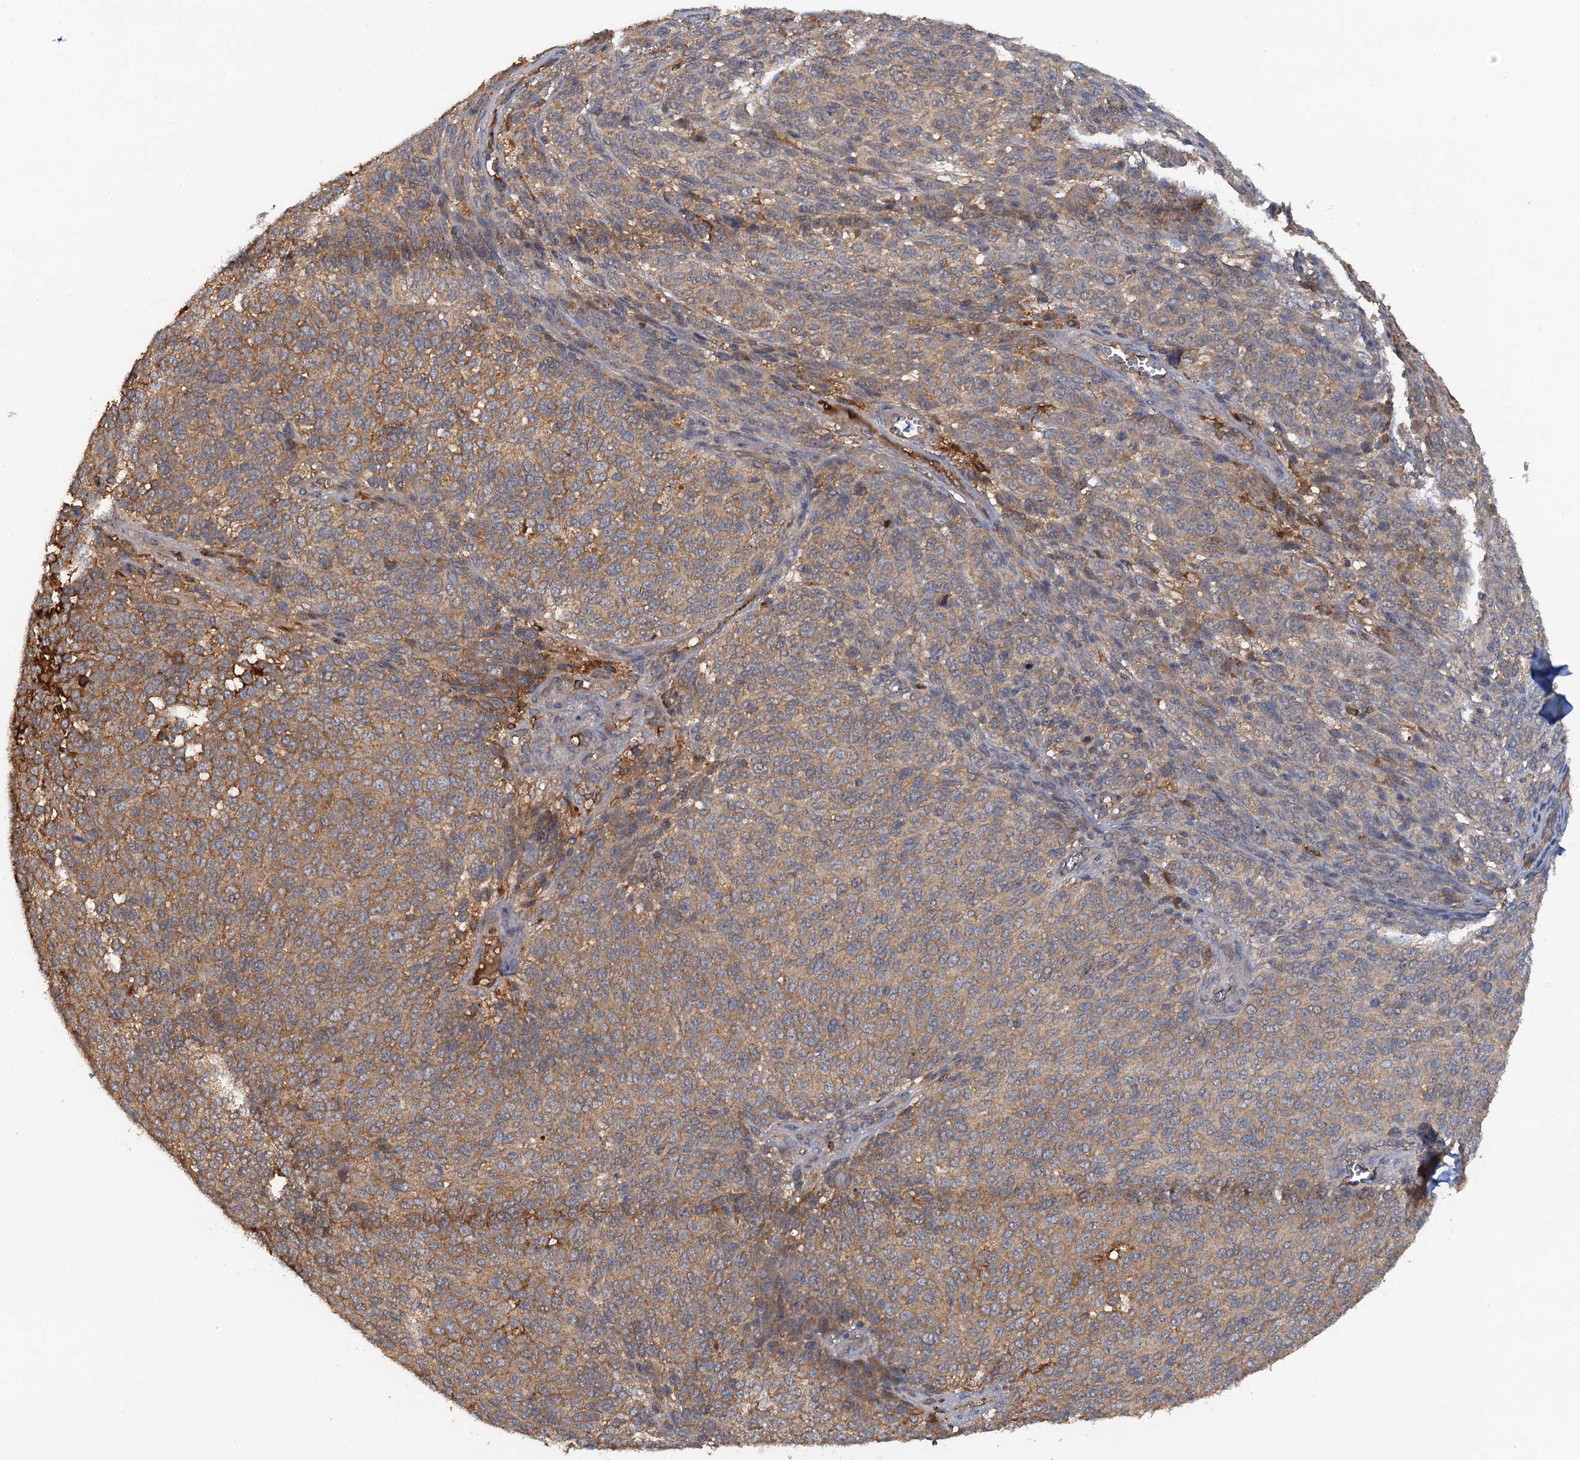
{"staining": {"intensity": "moderate", "quantity": ">75%", "location": "cytoplasmic/membranous"}, "tissue": "melanoma", "cell_type": "Tumor cells", "image_type": "cancer", "snomed": [{"axis": "morphology", "description": "Malignant melanoma, NOS"}, {"axis": "topography", "description": "Skin"}], "caption": "Protein staining of malignant melanoma tissue reveals moderate cytoplasmic/membranous staining in about >75% of tumor cells. The staining was performed using DAB to visualize the protein expression in brown, while the nuclei were stained in blue with hematoxylin (Magnification: 20x).", "gene": "HAPLN3", "patient": {"sex": "male", "age": 49}}